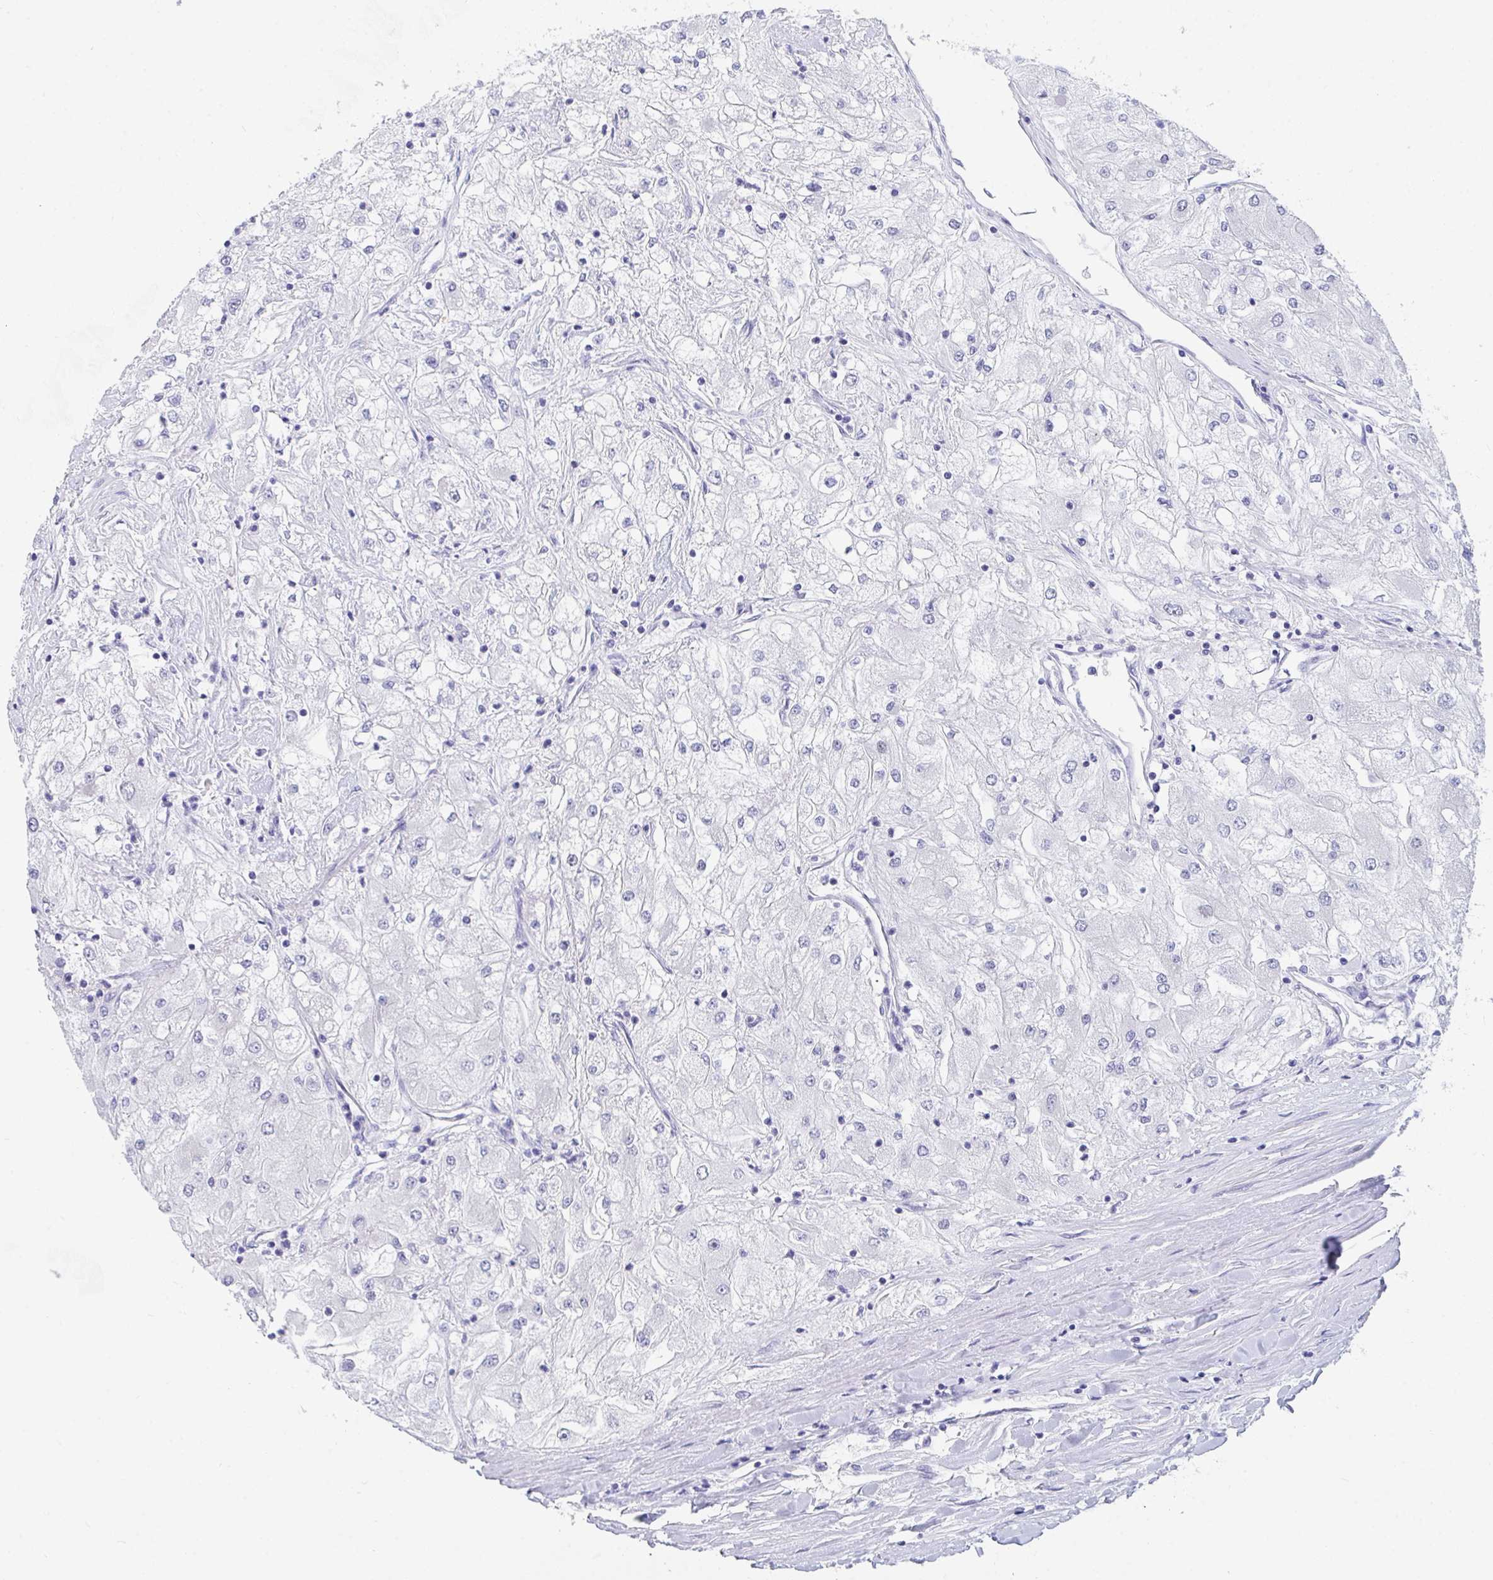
{"staining": {"intensity": "negative", "quantity": "none", "location": "none"}, "tissue": "renal cancer", "cell_type": "Tumor cells", "image_type": "cancer", "snomed": [{"axis": "morphology", "description": "Adenocarcinoma, NOS"}, {"axis": "topography", "description": "Kidney"}], "caption": "A micrograph of human renal adenocarcinoma is negative for staining in tumor cells. Nuclei are stained in blue.", "gene": "DAOA", "patient": {"sex": "male", "age": 80}}